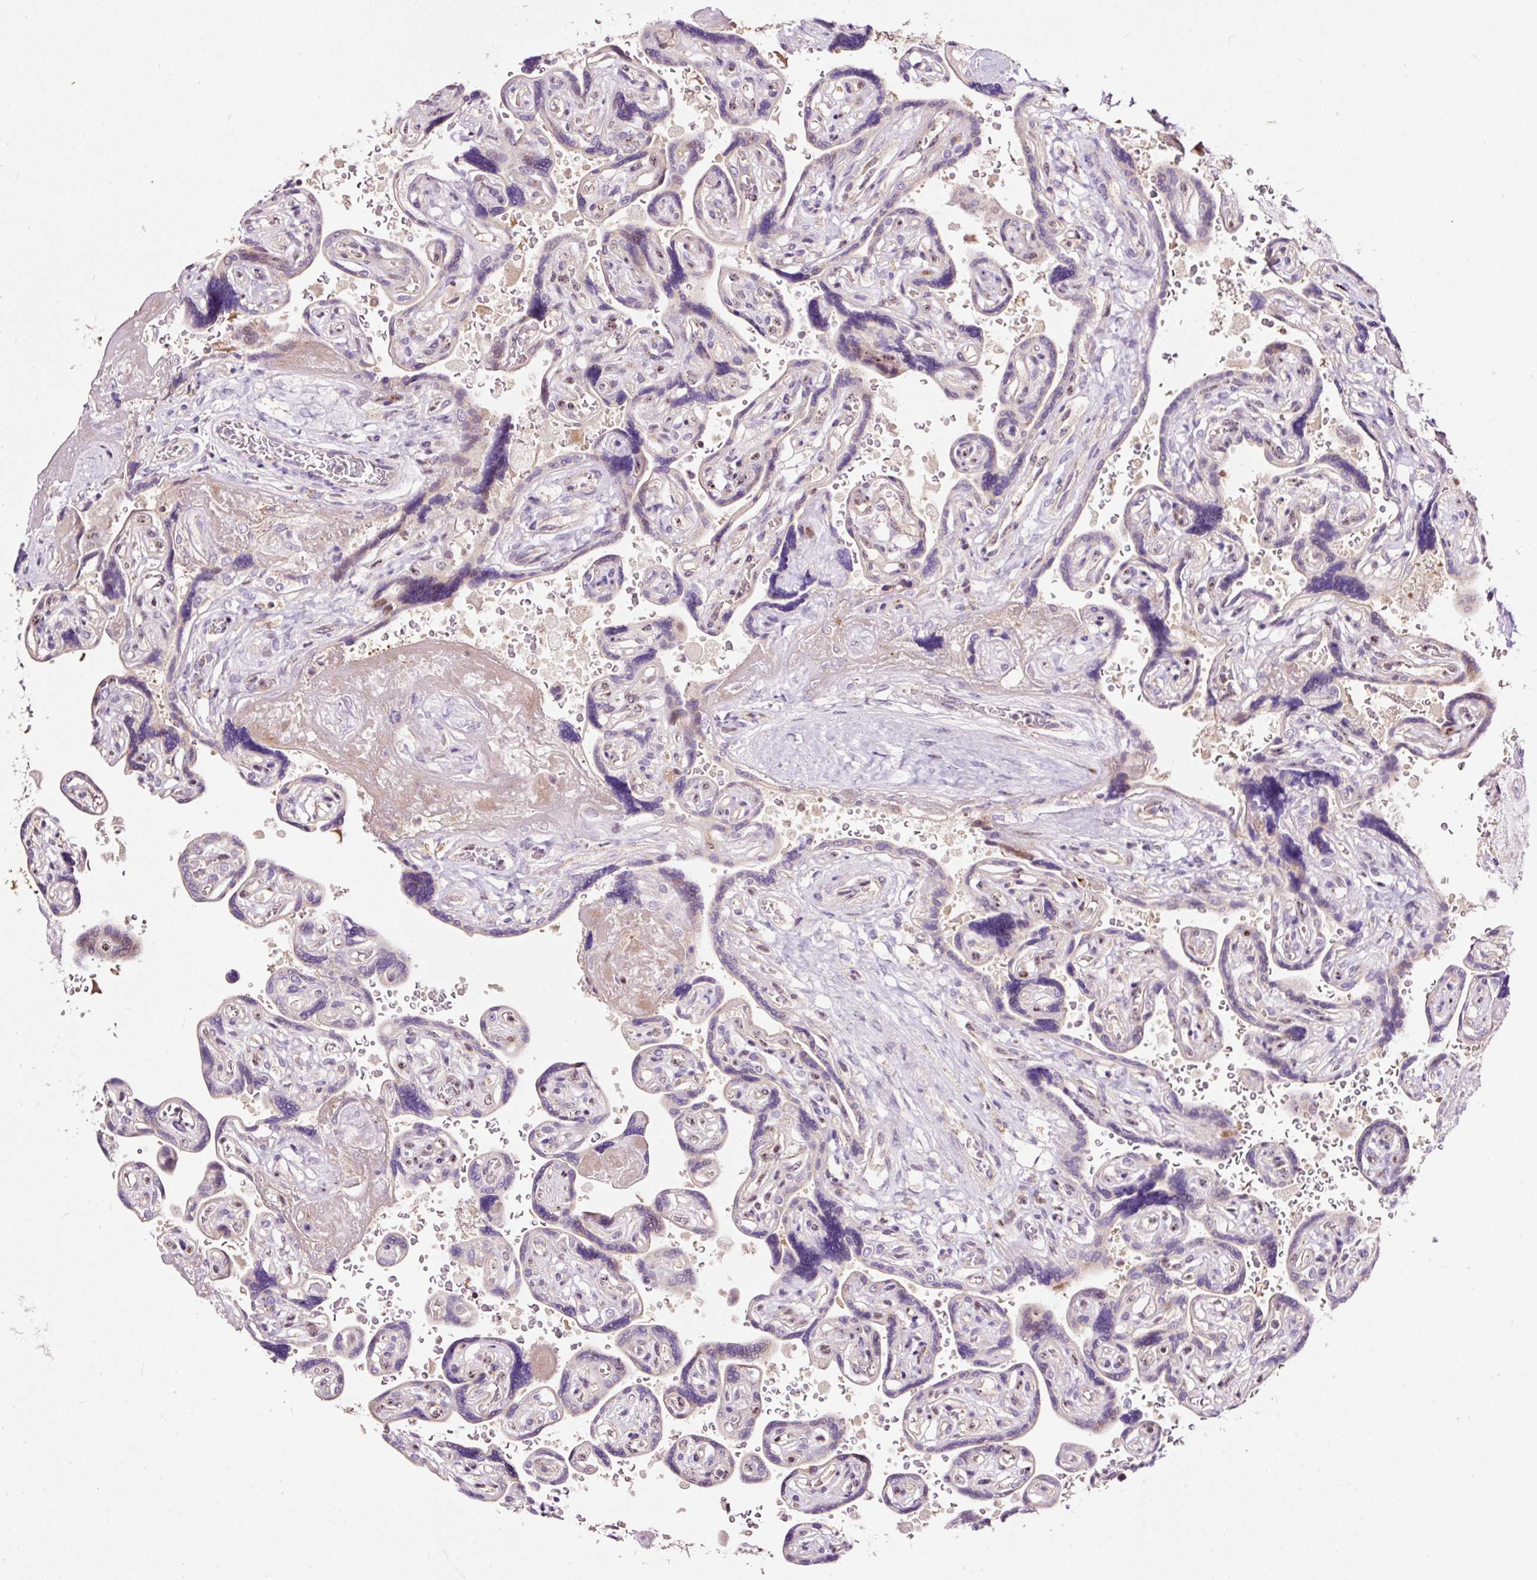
{"staining": {"intensity": "negative", "quantity": "none", "location": "none"}, "tissue": "placenta", "cell_type": "Trophoblastic cells", "image_type": "normal", "snomed": [{"axis": "morphology", "description": "Normal tissue, NOS"}, {"axis": "topography", "description": "Placenta"}], "caption": "High magnification brightfield microscopy of unremarkable placenta stained with DAB (brown) and counterstained with hematoxylin (blue): trophoblastic cells show no significant expression.", "gene": "BOLA3", "patient": {"sex": "female", "age": 32}}